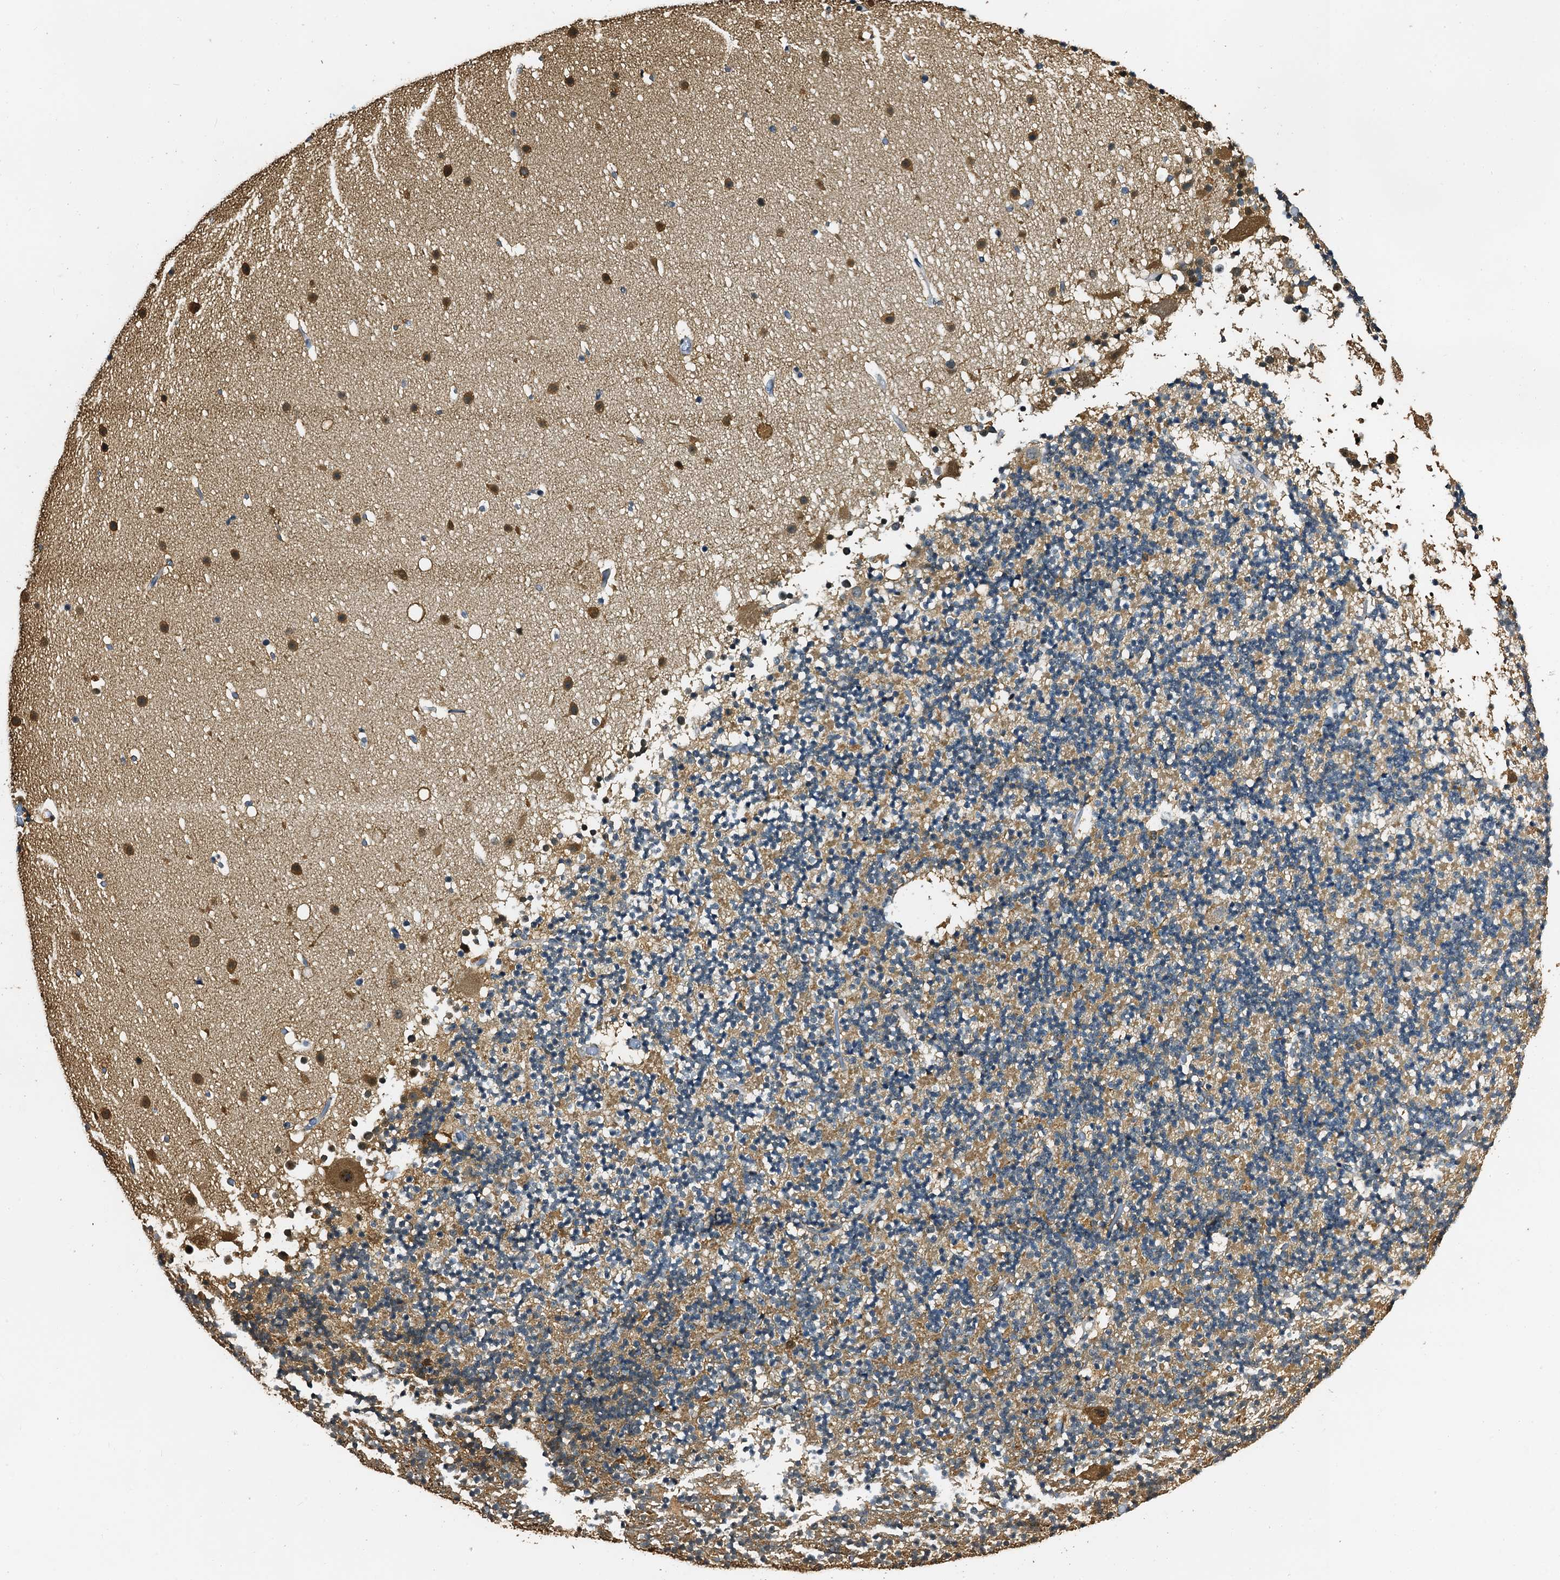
{"staining": {"intensity": "weak", "quantity": "25%-75%", "location": "cytoplasmic/membranous"}, "tissue": "cerebellum", "cell_type": "Cells in granular layer", "image_type": "normal", "snomed": [{"axis": "morphology", "description": "Normal tissue, NOS"}, {"axis": "topography", "description": "Cerebellum"}], "caption": "Brown immunohistochemical staining in benign human cerebellum reveals weak cytoplasmic/membranous expression in about 25%-75% of cells in granular layer. (Brightfield microscopy of DAB IHC at high magnification).", "gene": "FAM222A", "patient": {"sex": "male", "age": 57}}